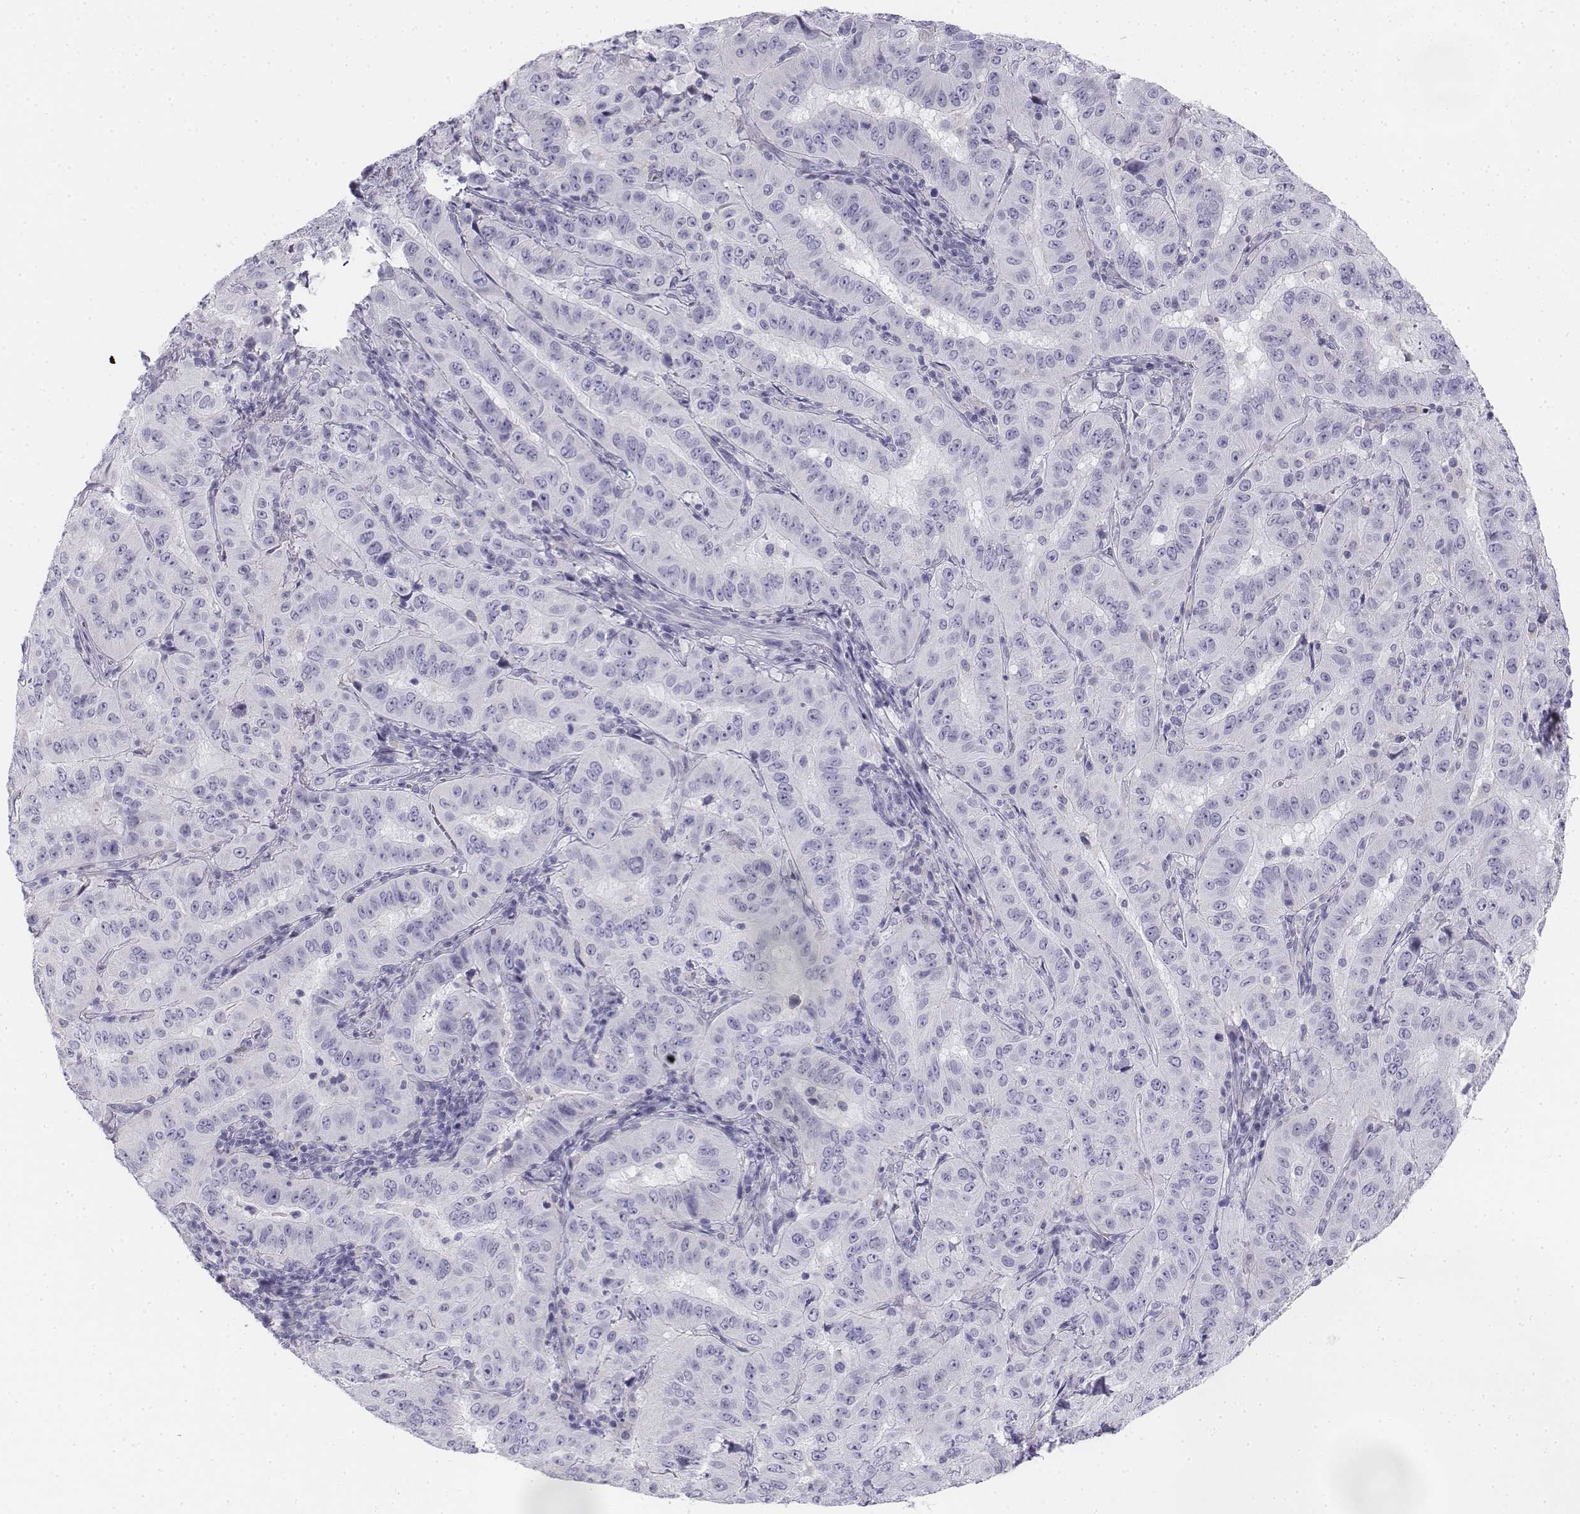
{"staining": {"intensity": "negative", "quantity": "none", "location": "none"}, "tissue": "pancreatic cancer", "cell_type": "Tumor cells", "image_type": "cancer", "snomed": [{"axis": "morphology", "description": "Adenocarcinoma, NOS"}, {"axis": "topography", "description": "Pancreas"}], "caption": "Immunohistochemical staining of human adenocarcinoma (pancreatic) displays no significant positivity in tumor cells.", "gene": "TH", "patient": {"sex": "male", "age": 63}}